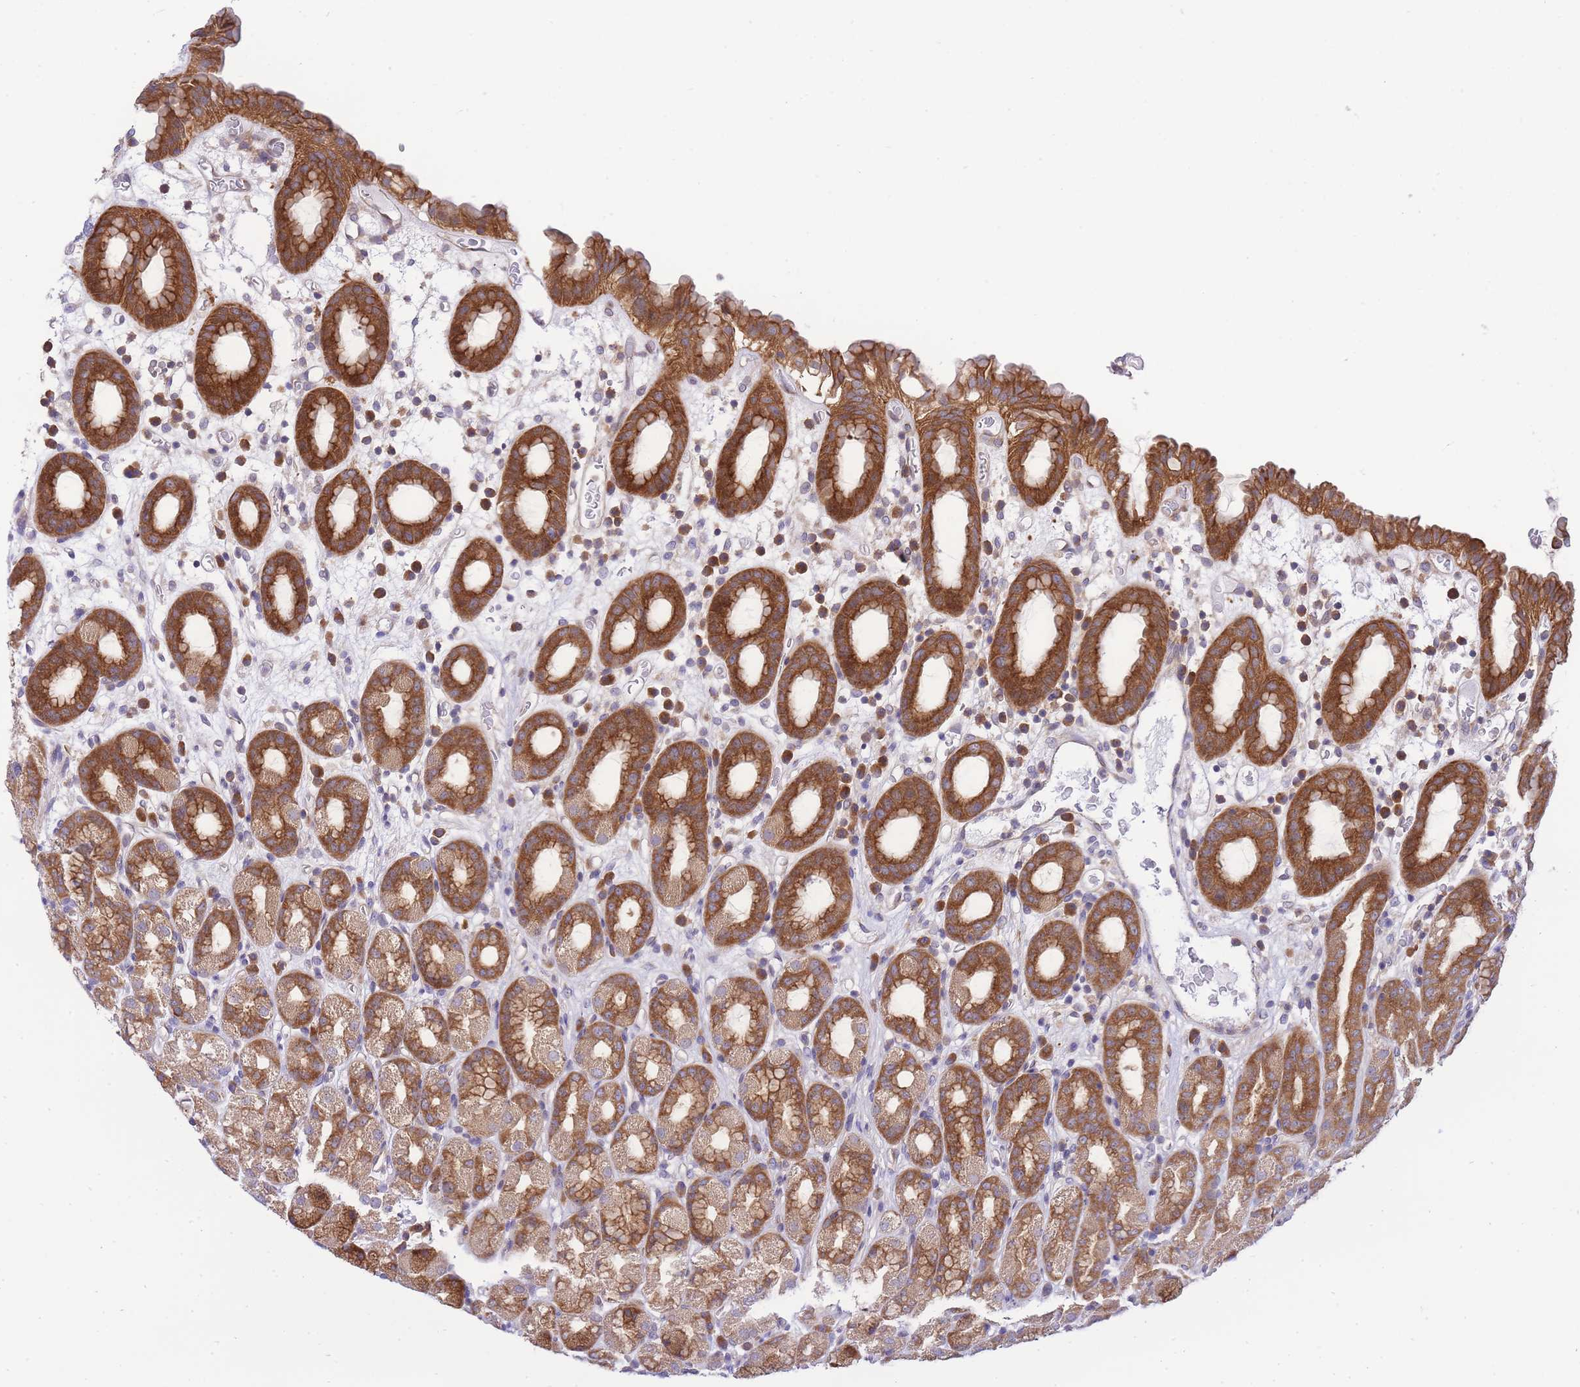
{"staining": {"intensity": "strong", "quantity": ">75%", "location": "cytoplasmic/membranous"}, "tissue": "stomach", "cell_type": "Glandular cells", "image_type": "normal", "snomed": [{"axis": "morphology", "description": "Normal tissue, NOS"}, {"axis": "topography", "description": "Stomach, upper"}, {"axis": "topography", "description": "Stomach, lower"}, {"axis": "topography", "description": "Small intestine"}], "caption": "High-power microscopy captured an immunohistochemistry (IHC) histopathology image of normal stomach, revealing strong cytoplasmic/membranous expression in approximately >75% of glandular cells. (brown staining indicates protein expression, while blue staining denotes nuclei).", "gene": "EIF2B2", "patient": {"sex": "male", "age": 68}}